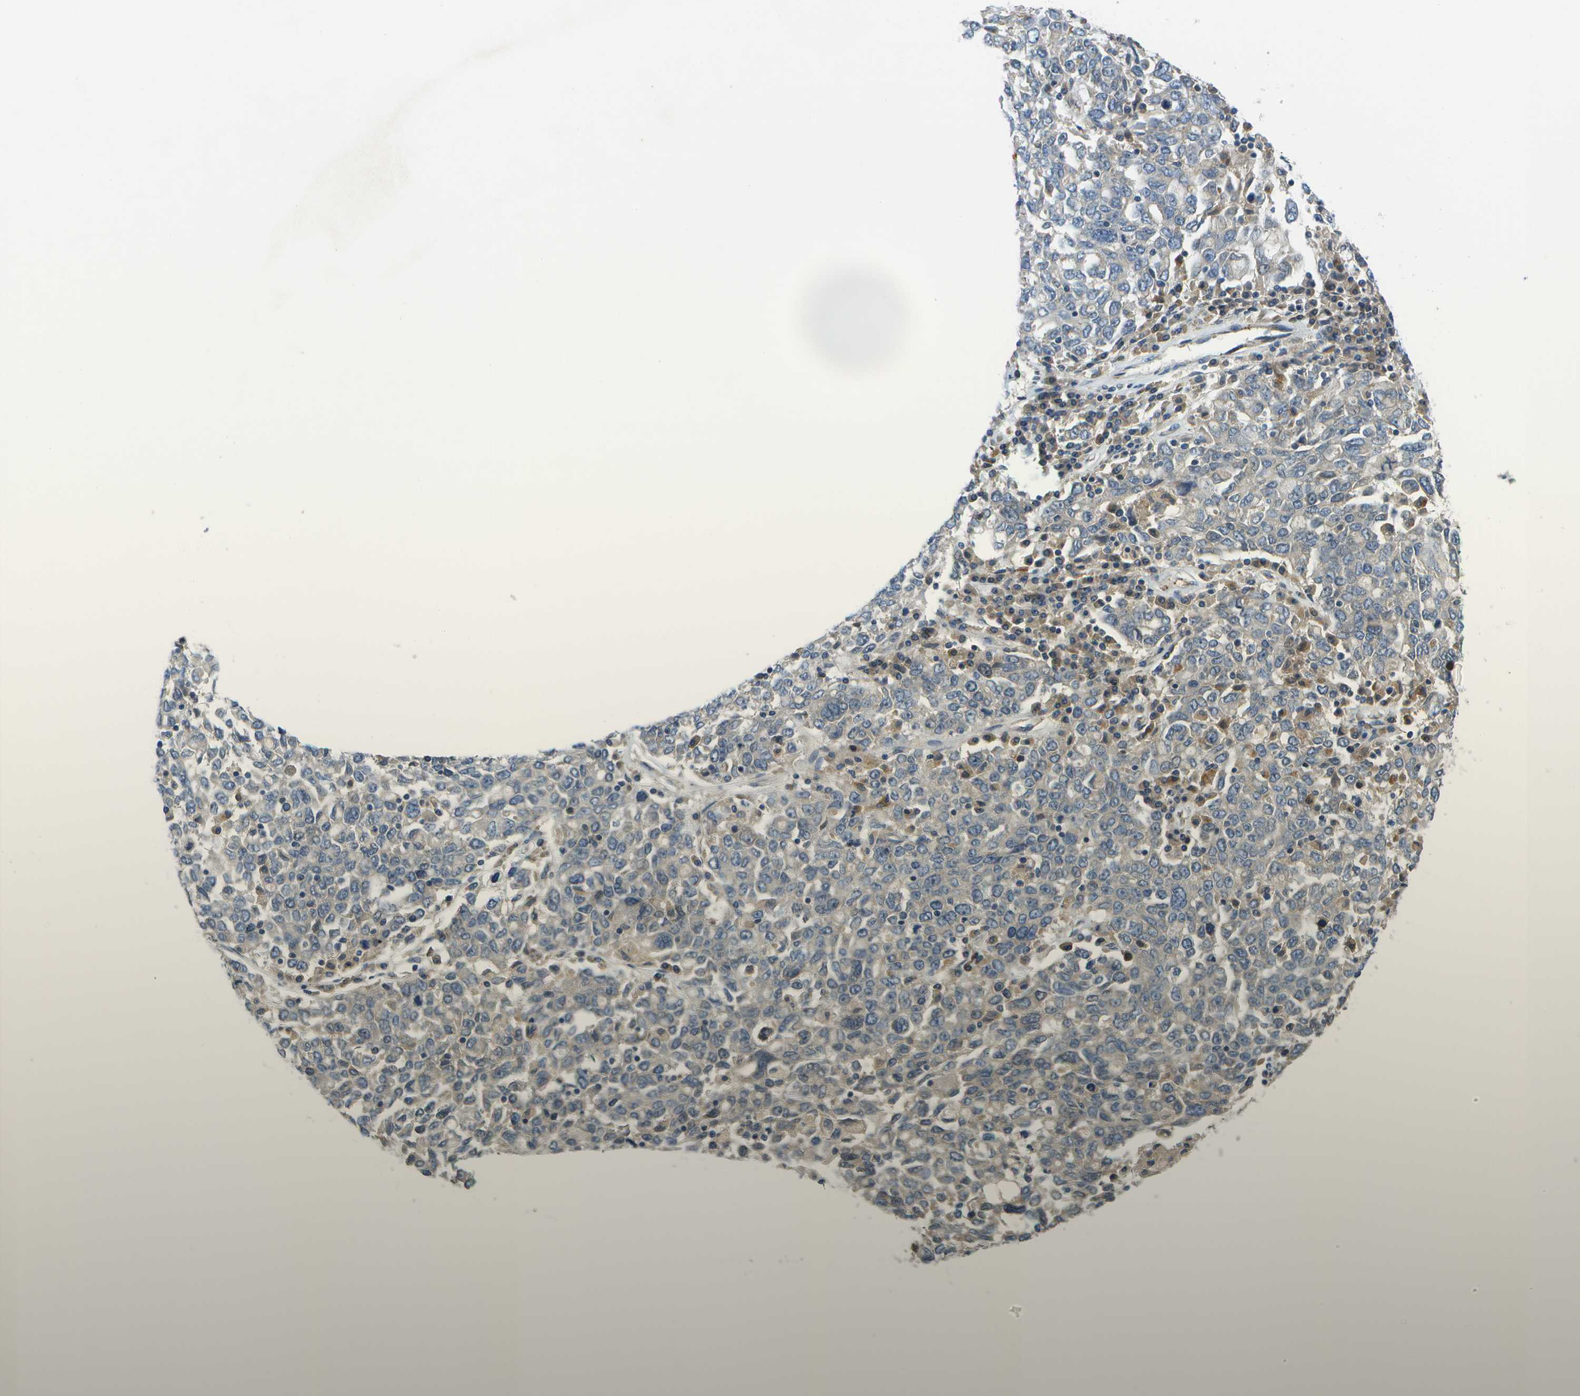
{"staining": {"intensity": "negative", "quantity": "none", "location": "none"}, "tissue": "ovarian cancer", "cell_type": "Tumor cells", "image_type": "cancer", "snomed": [{"axis": "morphology", "description": "Carcinoma, endometroid"}, {"axis": "topography", "description": "Ovary"}], "caption": "IHC of human ovarian cancer (endometroid carcinoma) shows no staining in tumor cells. (Brightfield microscopy of DAB (3,3'-diaminobenzidine) immunohistochemistry (IHC) at high magnification).", "gene": "SLC25A20", "patient": {"sex": "female", "age": 62}}